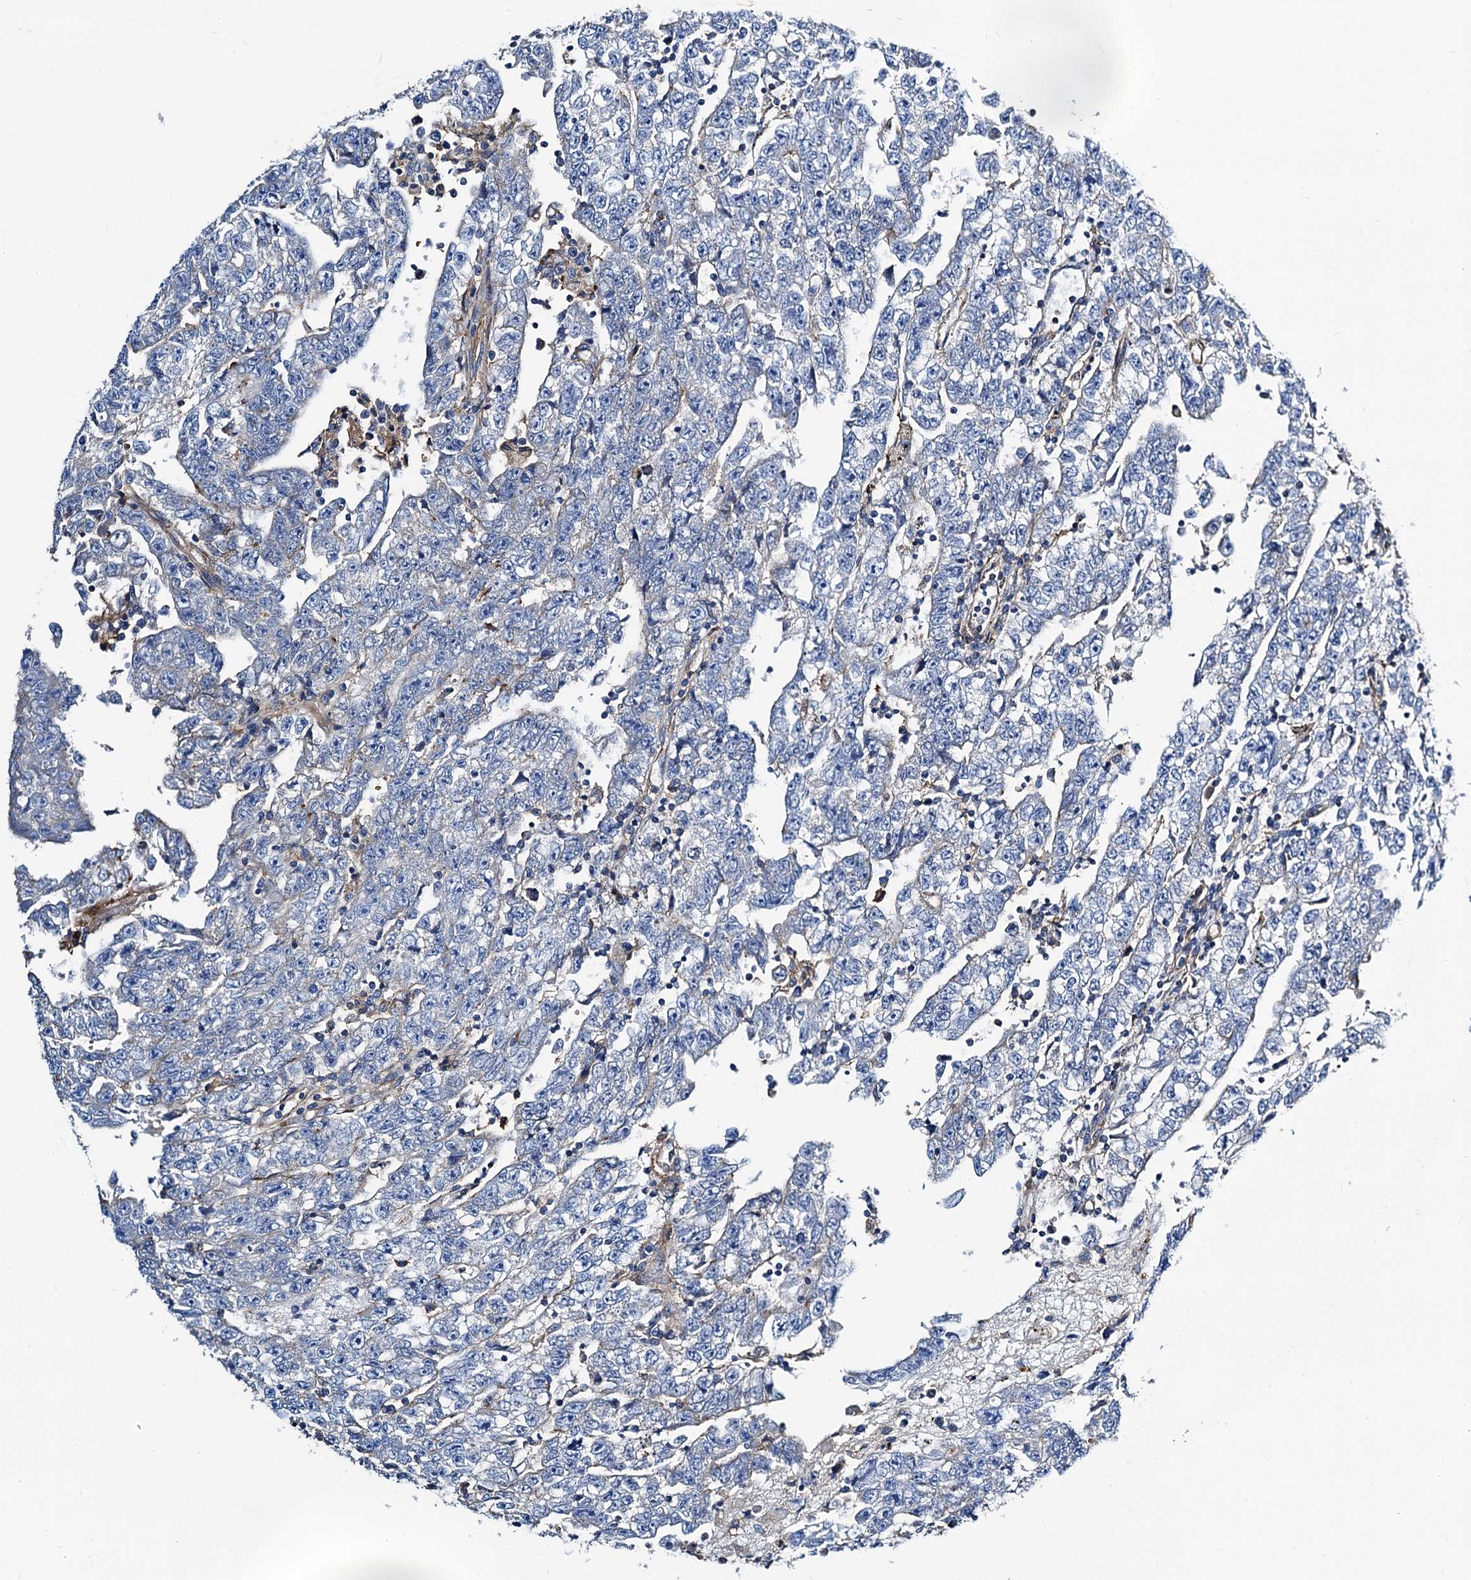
{"staining": {"intensity": "negative", "quantity": "none", "location": "none"}, "tissue": "testis cancer", "cell_type": "Tumor cells", "image_type": "cancer", "snomed": [{"axis": "morphology", "description": "Carcinoma, Embryonal, NOS"}, {"axis": "topography", "description": "Testis"}], "caption": "Tumor cells are negative for protein expression in human testis cancer.", "gene": "GCOM1", "patient": {"sex": "male", "age": 25}}